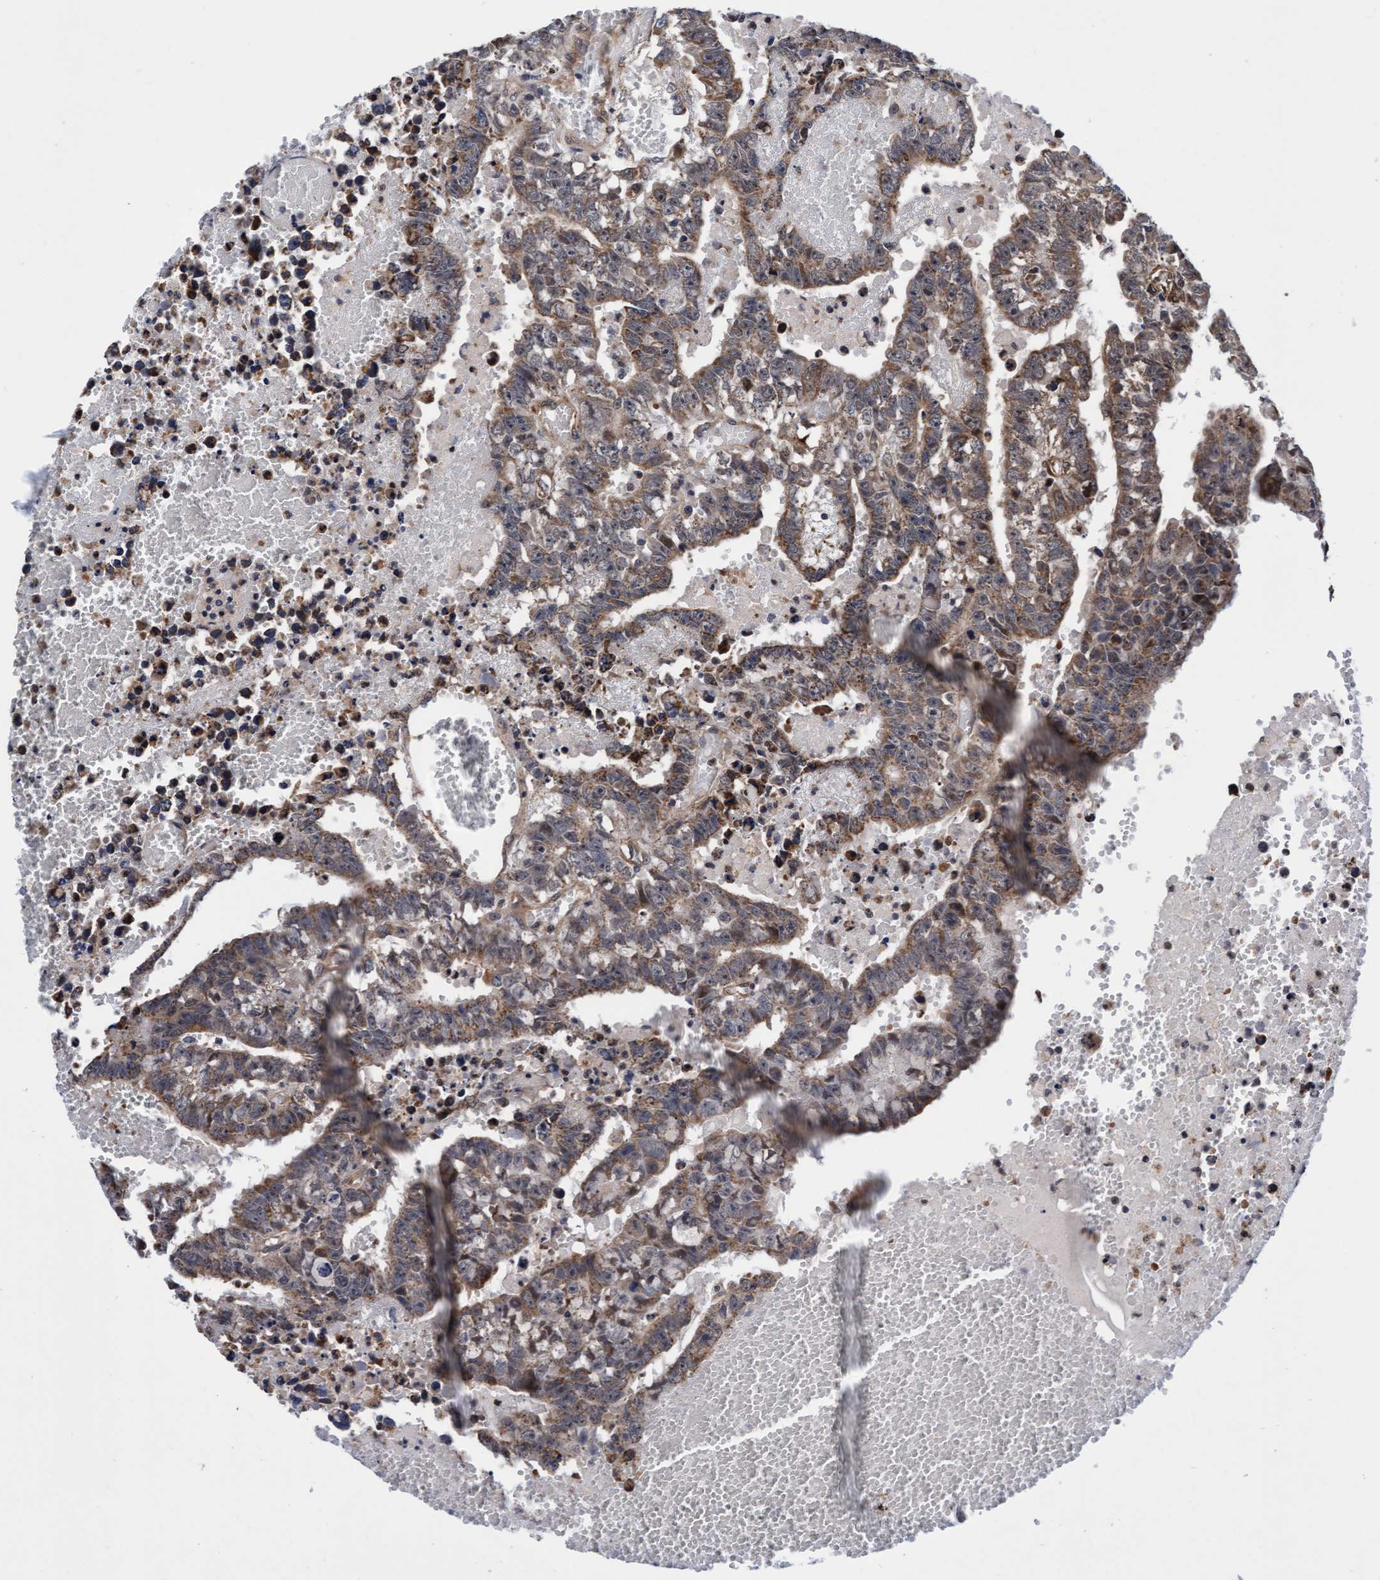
{"staining": {"intensity": "moderate", "quantity": ">75%", "location": "cytoplasmic/membranous"}, "tissue": "testis cancer", "cell_type": "Tumor cells", "image_type": "cancer", "snomed": [{"axis": "morphology", "description": "Carcinoma, Embryonal, NOS"}, {"axis": "topography", "description": "Testis"}], "caption": "Immunohistochemistry of human testis embryonal carcinoma shows medium levels of moderate cytoplasmic/membranous expression in approximately >75% of tumor cells. The protein of interest is stained brown, and the nuclei are stained in blue (DAB IHC with brightfield microscopy, high magnification).", "gene": "EFCAB13", "patient": {"sex": "male", "age": 25}}